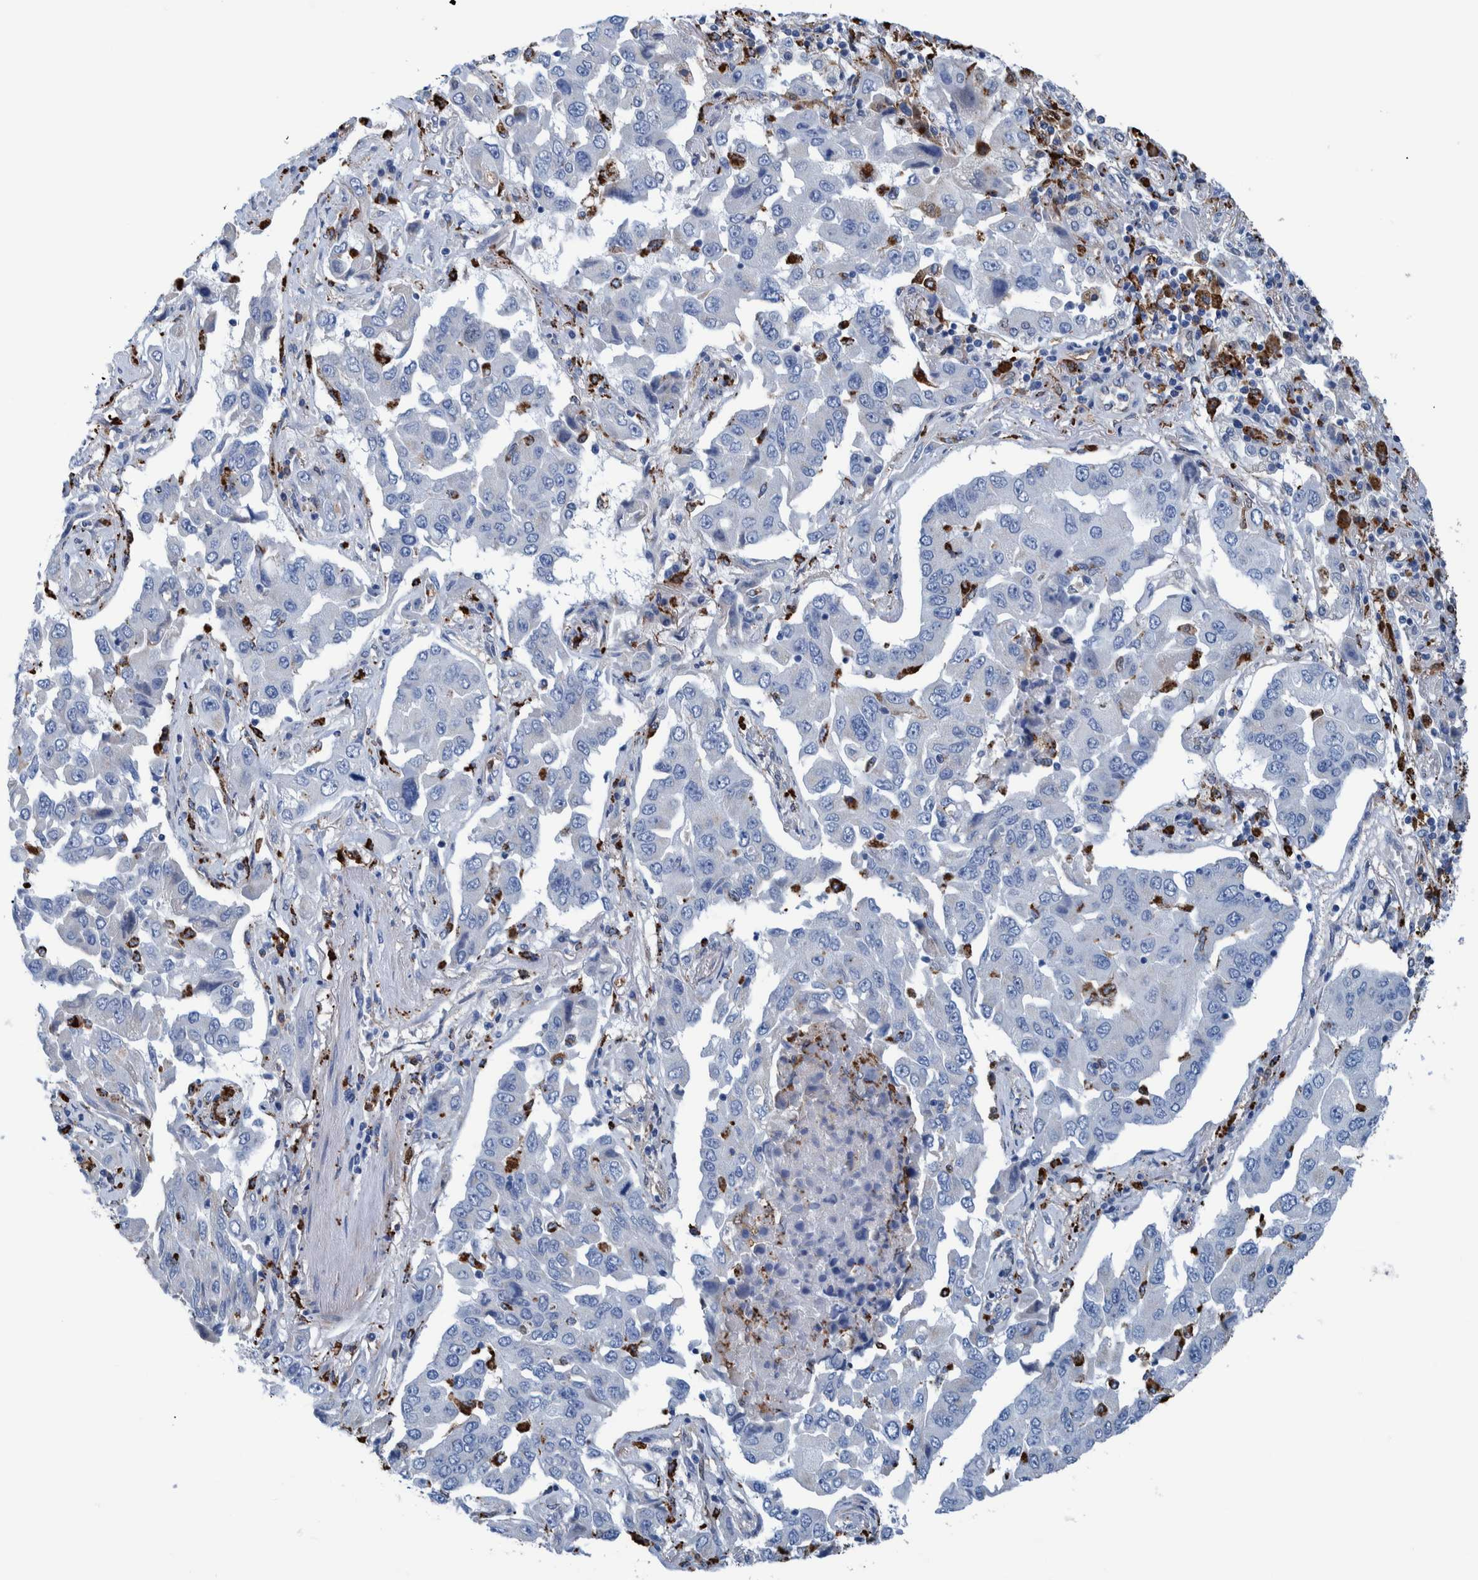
{"staining": {"intensity": "negative", "quantity": "none", "location": "none"}, "tissue": "lung cancer", "cell_type": "Tumor cells", "image_type": "cancer", "snomed": [{"axis": "morphology", "description": "Adenocarcinoma, NOS"}, {"axis": "topography", "description": "Lung"}], "caption": "DAB immunohistochemical staining of lung adenocarcinoma demonstrates no significant staining in tumor cells.", "gene": "IDO1", "patient": {"sex": "female", "age": 65}}